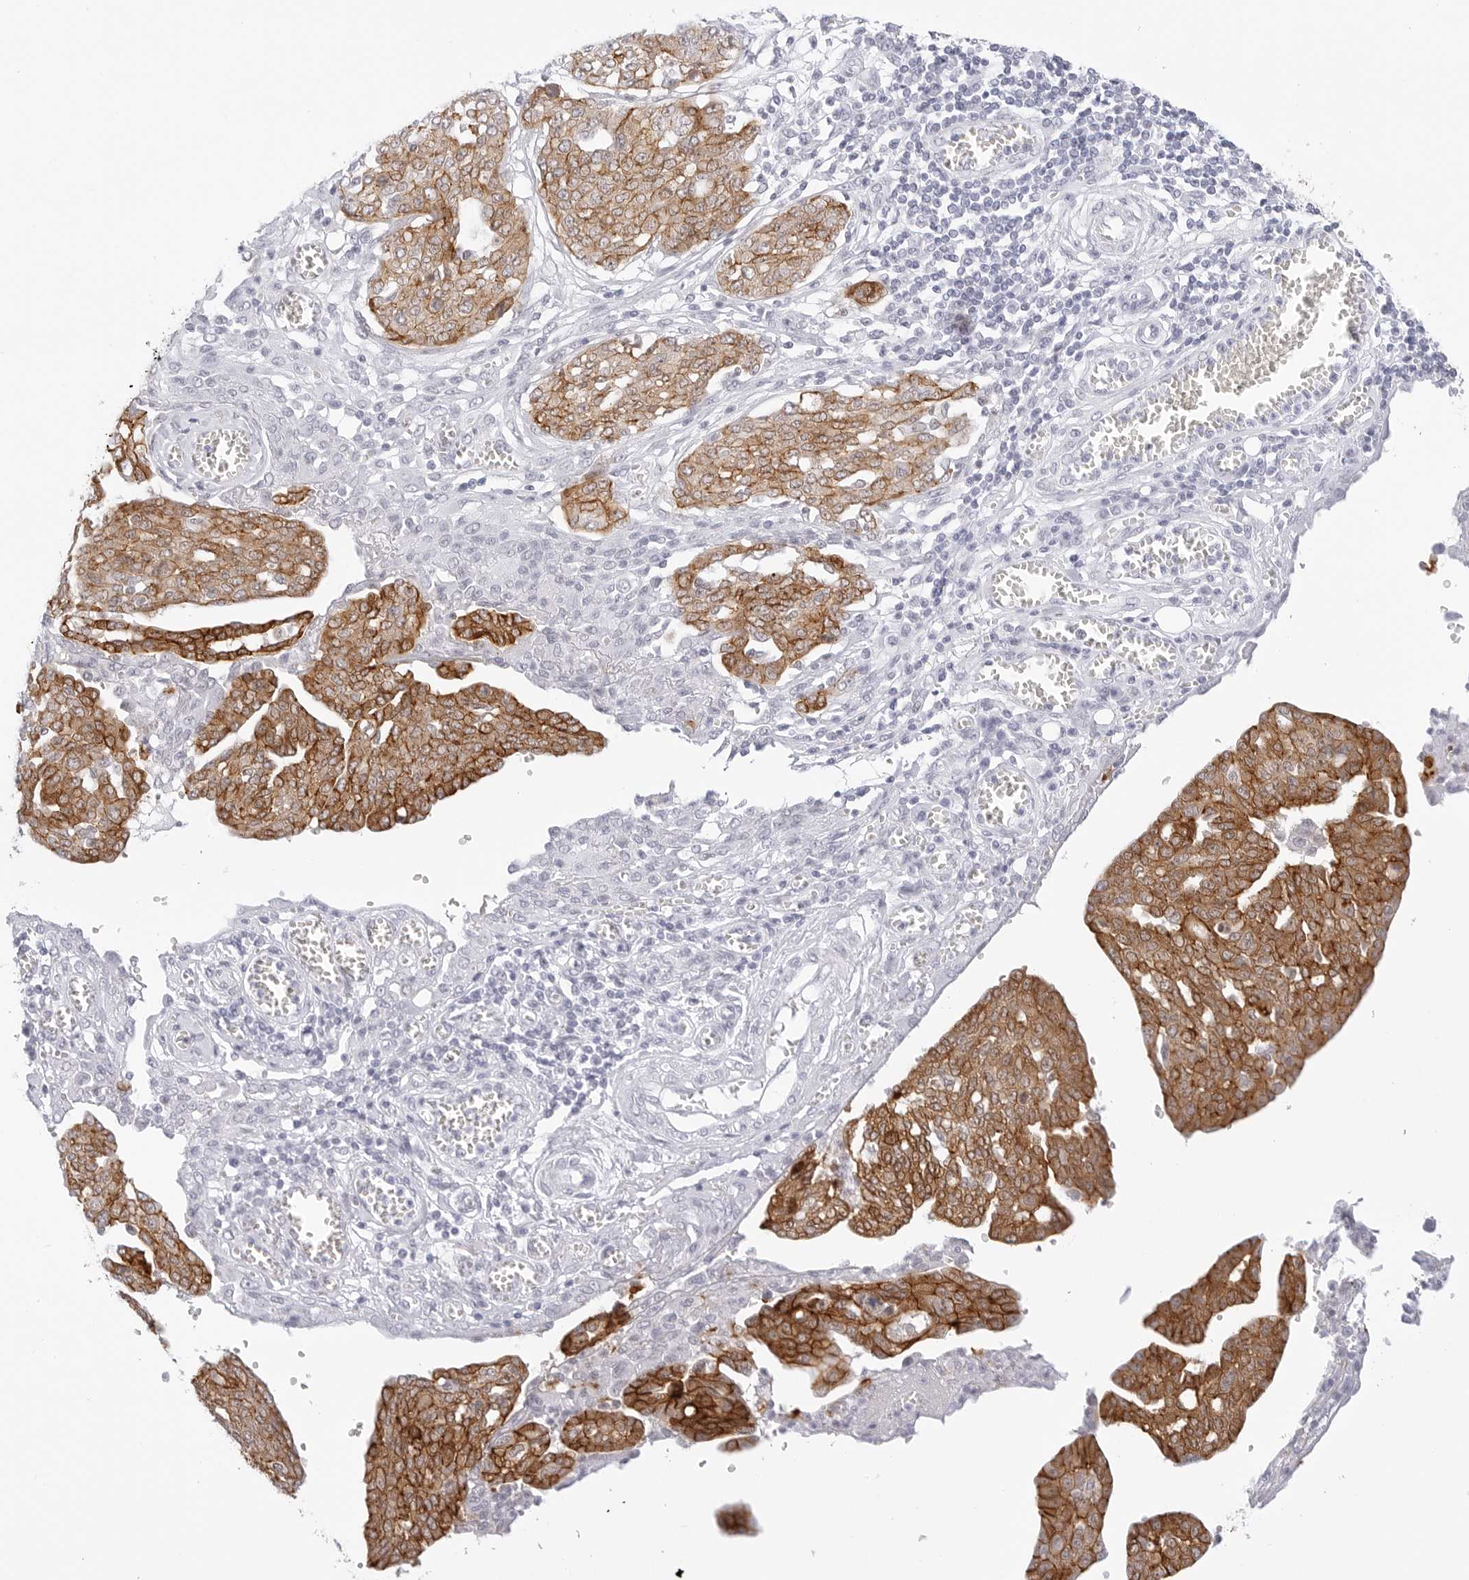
{"staining": {"intensity": "moderate", "quantity": ">75%", "location": "cytoplasmic/membranous"}, "tissue": "ovarian cancer", "cell_type": "Tumor cells", "image_type": "cancer", "snomed": [{"axis": "morphology", "description": "Cystadenocarcinoma, serous, NOS"}, {"axis": "topography", "description": "Soft tissue"}, {"axis": "topography", "description": "Ovary"}], "caption": "Brown immunohistochemical staining in ovarian cancer (serous cystadenocarcinoma) exhibits moderate cytoplasmic/membranous expression in about >75% of tumor cells. Nuclei are stained in blue.", "gene": "CDH1", "patient": {"sex": "female", "age": 57}}